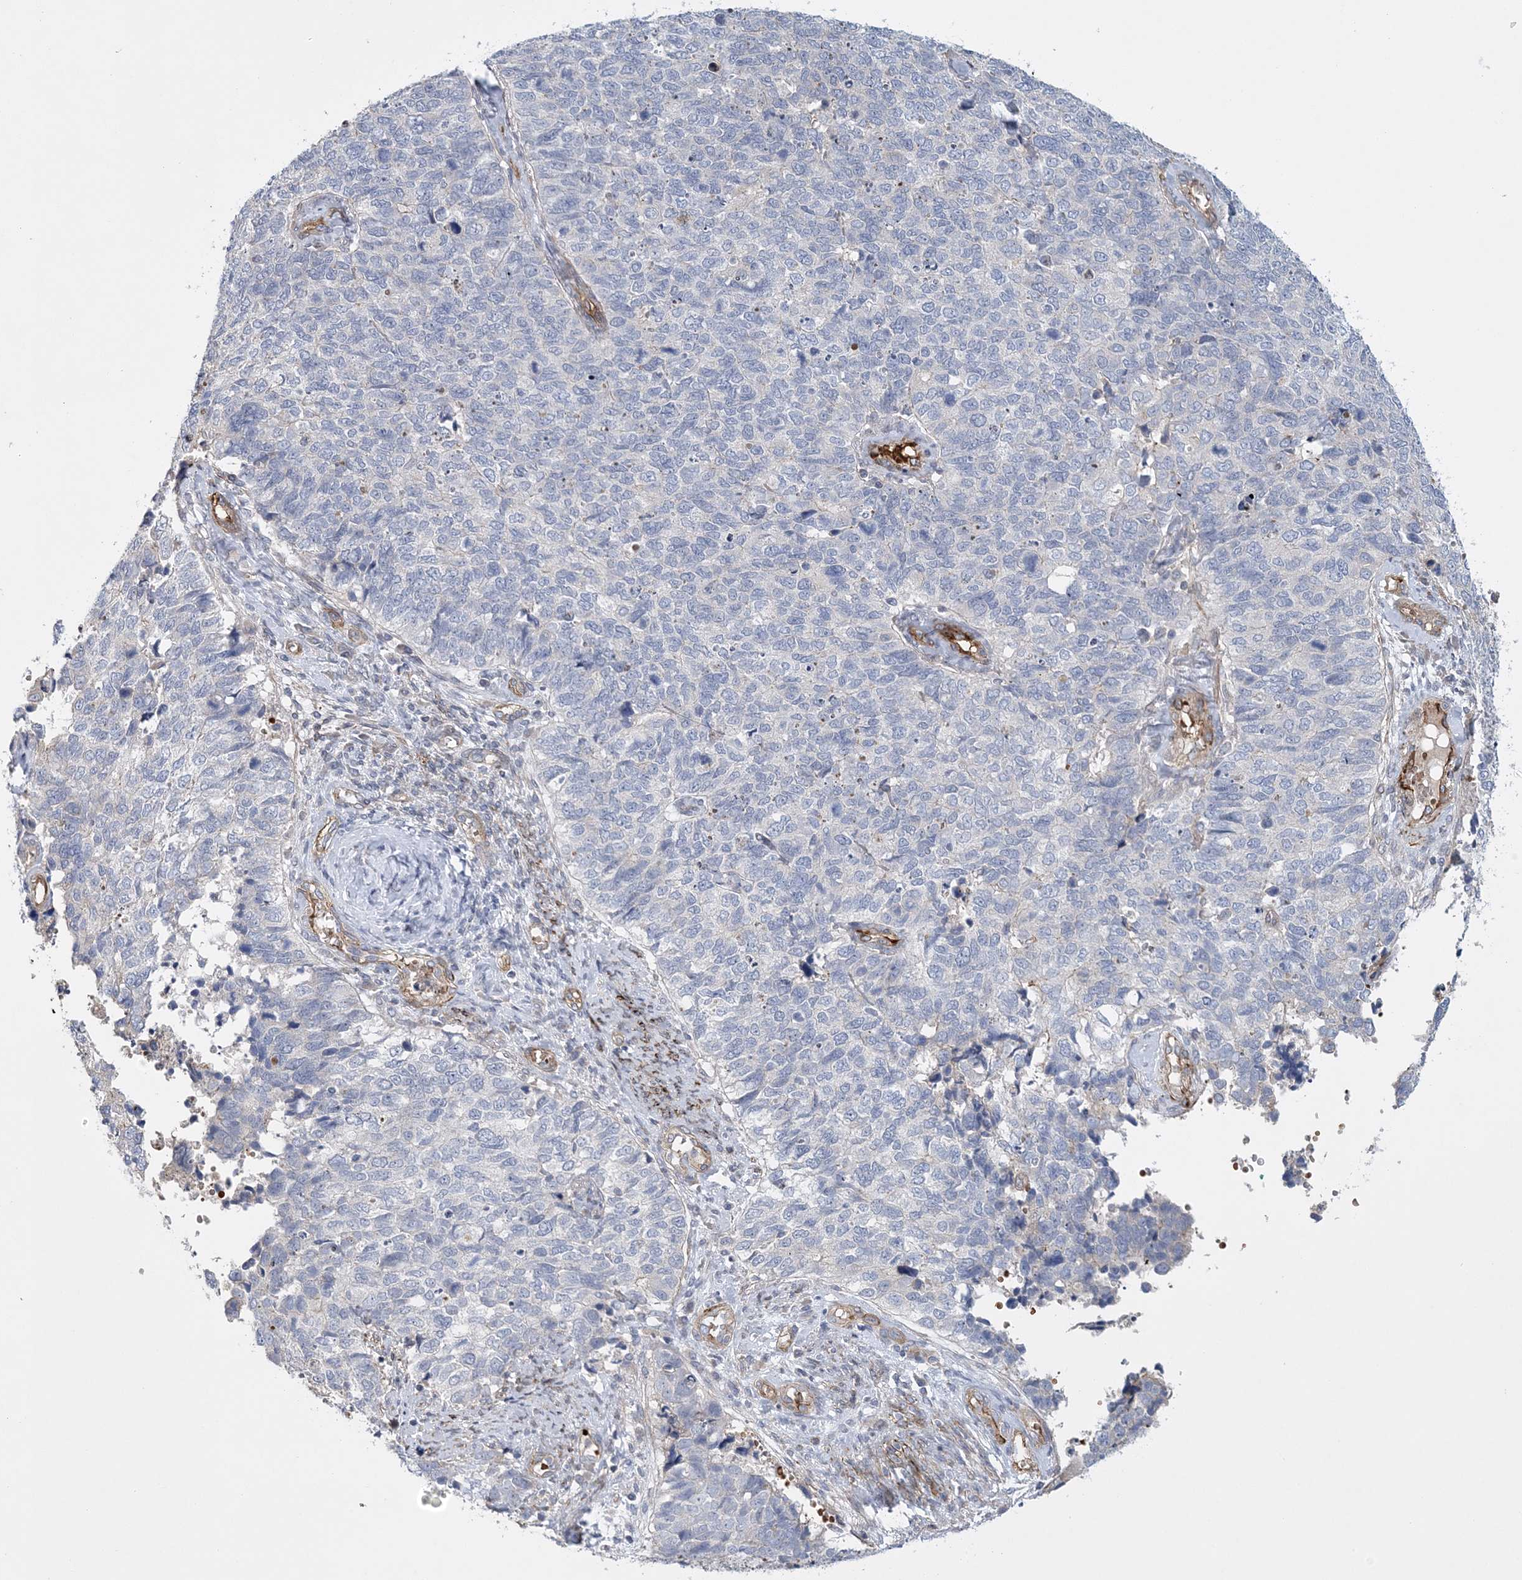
{"staining": {"intensity": "negative", "quantity": "none", "location": "none"}, "tissue": "cervical cancer", "cell_type": "Tumor cells", "image_type": "cancer", "snomed": [{"axis": "morphology", "description": "Squamous cell carcinoma, NOS"}, {"axis": "topography", "description": "Cervix"}], "caption": "High magnification brightfield microscopy of cervical cancer stained with DAB (3,3'-diaminobenzidine) (brown) and counterstained with hematoxylin (blue): tumor cells show no significant staining.", "gene": "CALN1", "patient": {"sex": "female", "age": 63}}